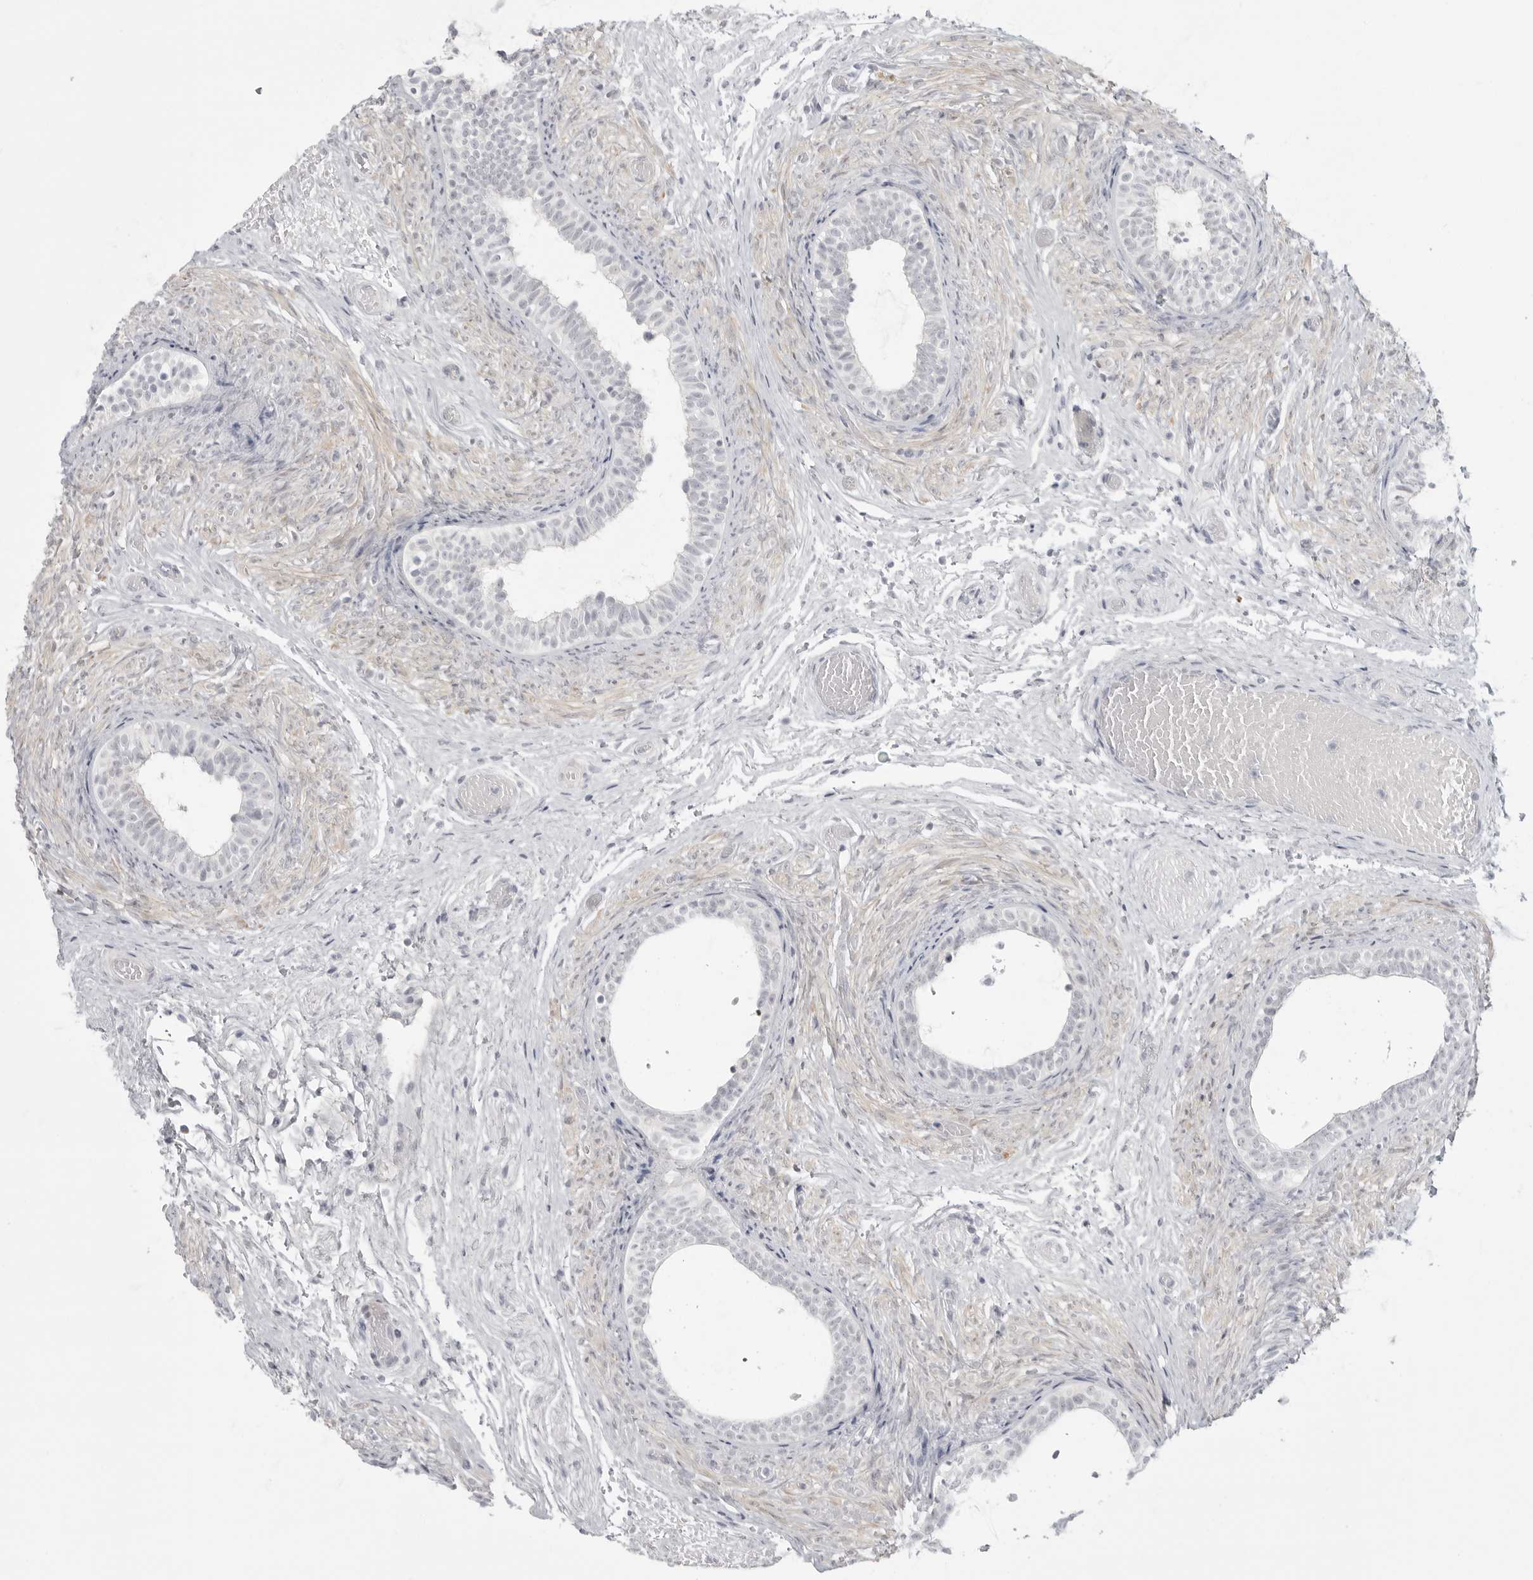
{"staining": {"intensity": "moderate", "quantity": "<25%", "location": "cytoplasmic/membranous"}, "tissue": "epididymis", "cell_type": "Glandular cells", "image_type": "normal", "snomed": [{"axis": "morphology", "description": "Normal tissue, NOS"}, {"axis": "topography", "description": "Epididymis"}], "caption": "Immunohistochemistry staining of normal epididymis, which reveals low levels of moderate cytoplasmic/membranous staining in about <25% of glandular cells indicating moderate cytoplasmic/membranous protein expression. The staining was performed using DAB (3,3'-diaminobenzidine) (brown) for protein detection and nuclei were counterstained in hematoxylin (blue).", "gene": "TCTN3", "patient": {"sex": "male", "age": 5}}